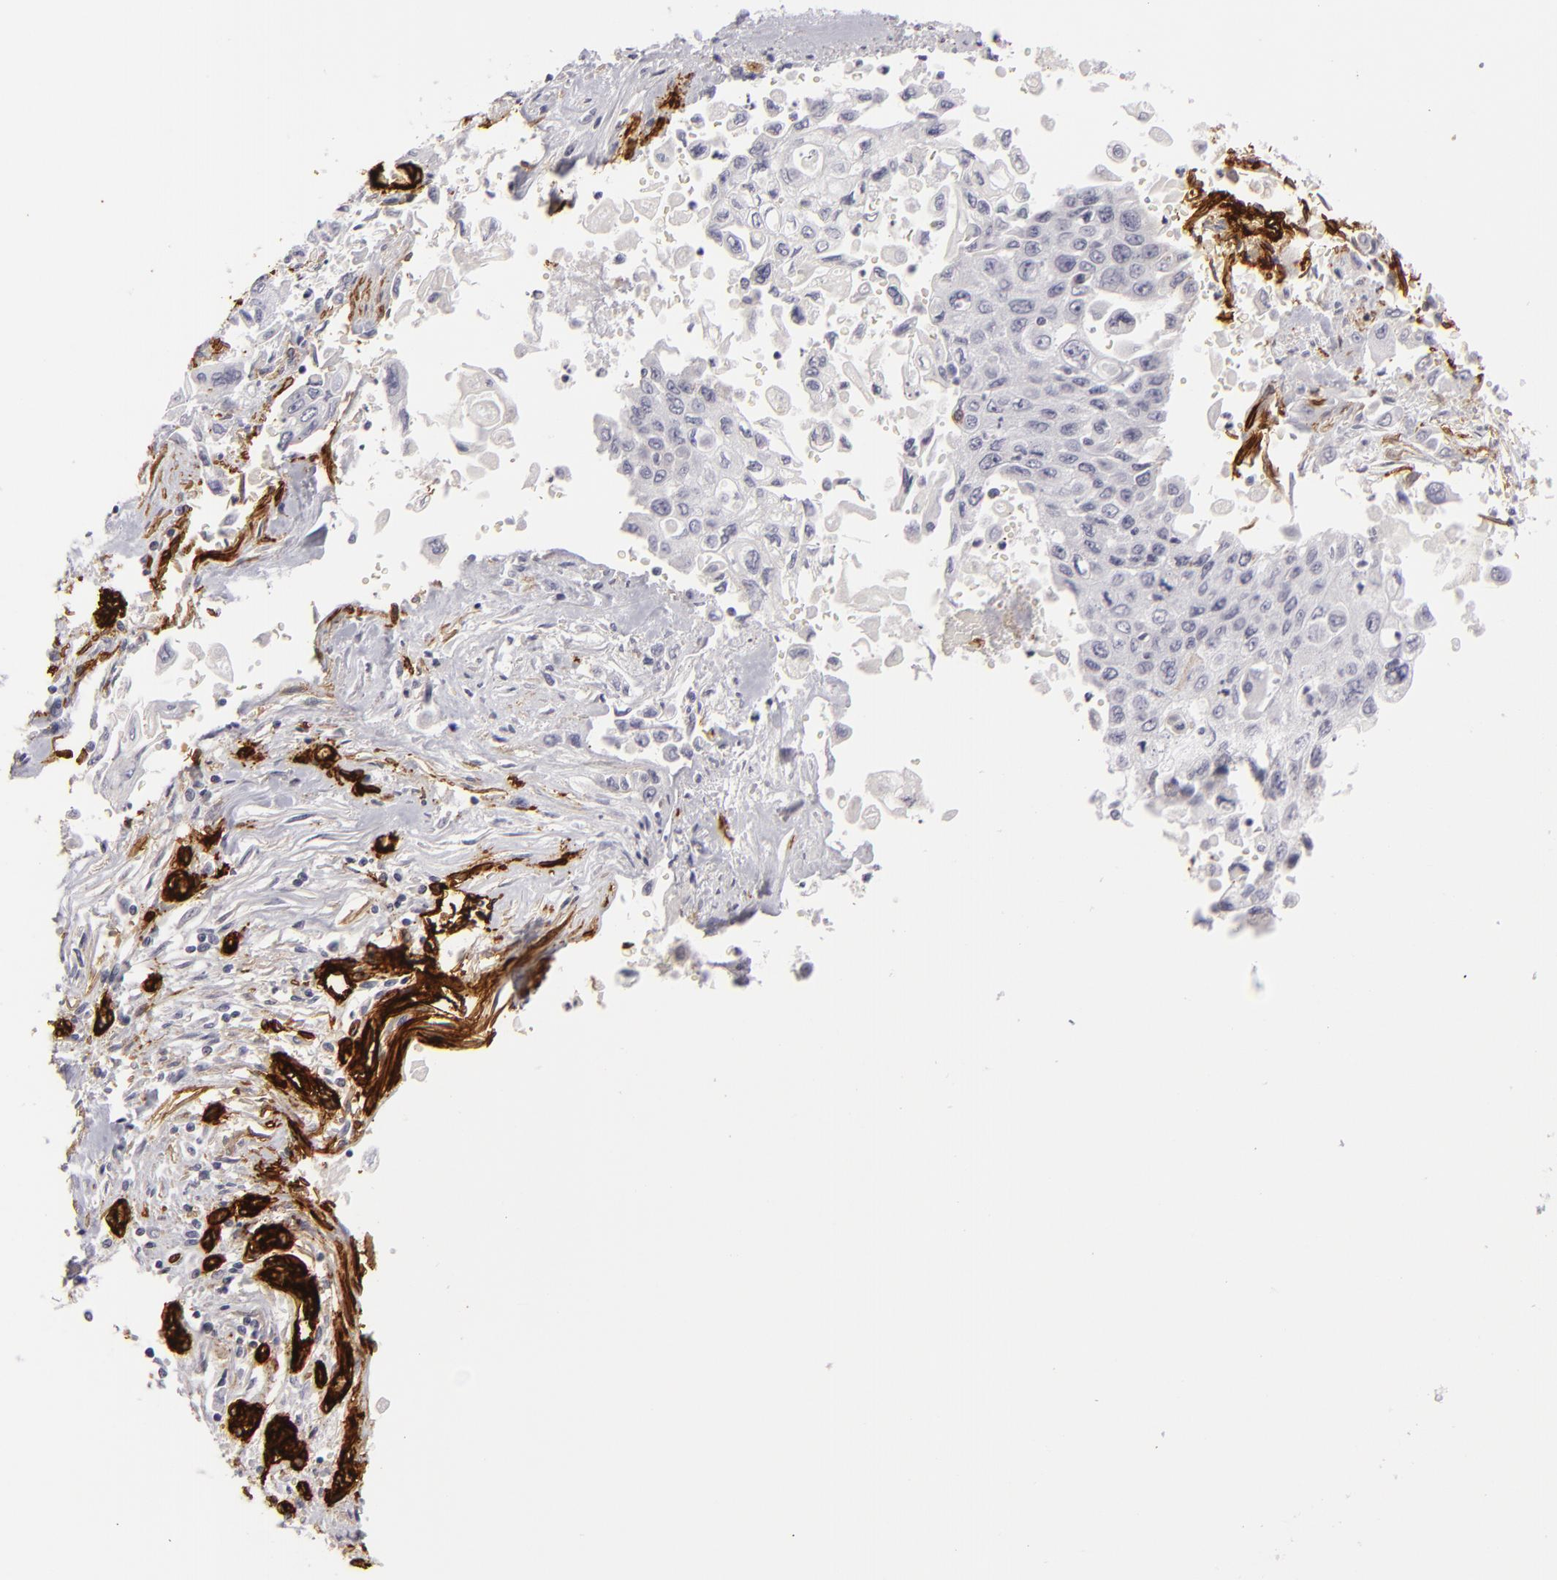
{"staining": {"intensity": "negative", "quantity": "none", "location": "none"}, "tissue": "pancreatic cancer", "cell_type": "Tumor cells", "image_type": "cancer", "snomed": [{"axis": "morphology", "description": "Adenocarcinoma, NOS"}, {"axis": "topography", "description": "Pancreas"}], "caption": "Immunohistochemistry (IHC) image of adenocarcinoma (pancreatic) stained for a protein (brown), which reveals no expression in tumor cells.", "gene": "MCAM", "patient": {"sex": "male", "age": 70}}